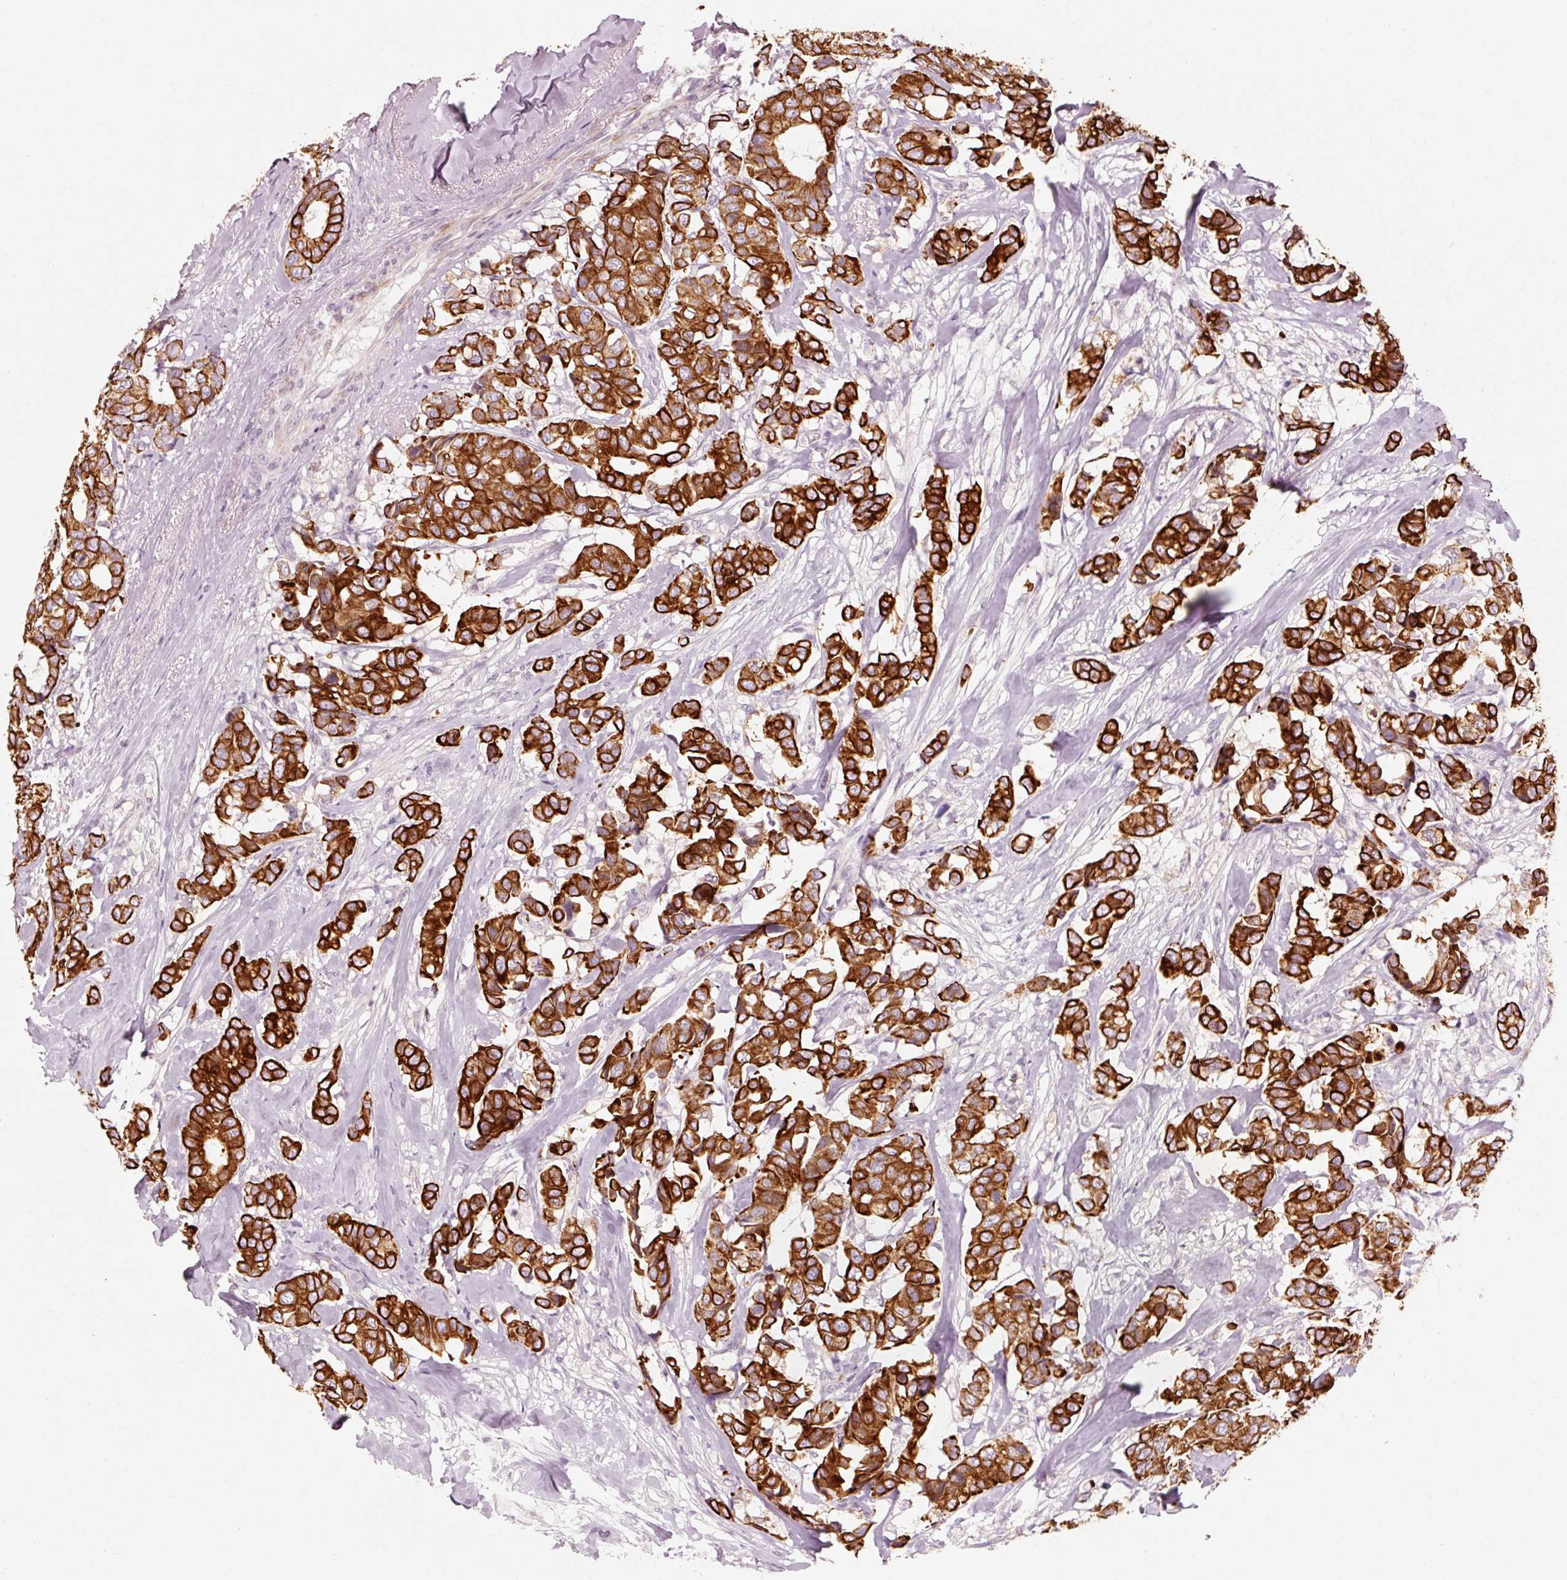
{"staining": {"intensity": "strong", "quantity": ">75%", "location": "cytoplasmic/membranous"}, "tissue": "breast cancer", "cell_type": "Tumor cells", "image_type": "cancer", "snomed": [{"axis": "morphology", "description": "Duct carcinoma"}, {"axis": "topography", "description": "Breast"}], "caption": "This histopathology image displays immunohistochemistry staining of human breast cancer (intraductal carcinoma), with high strong cytoplasmic/membranous positivity in about >75% of tumor cells.", "gene": "TRIM73", "patient": {"sex": "female", "age": 87}}